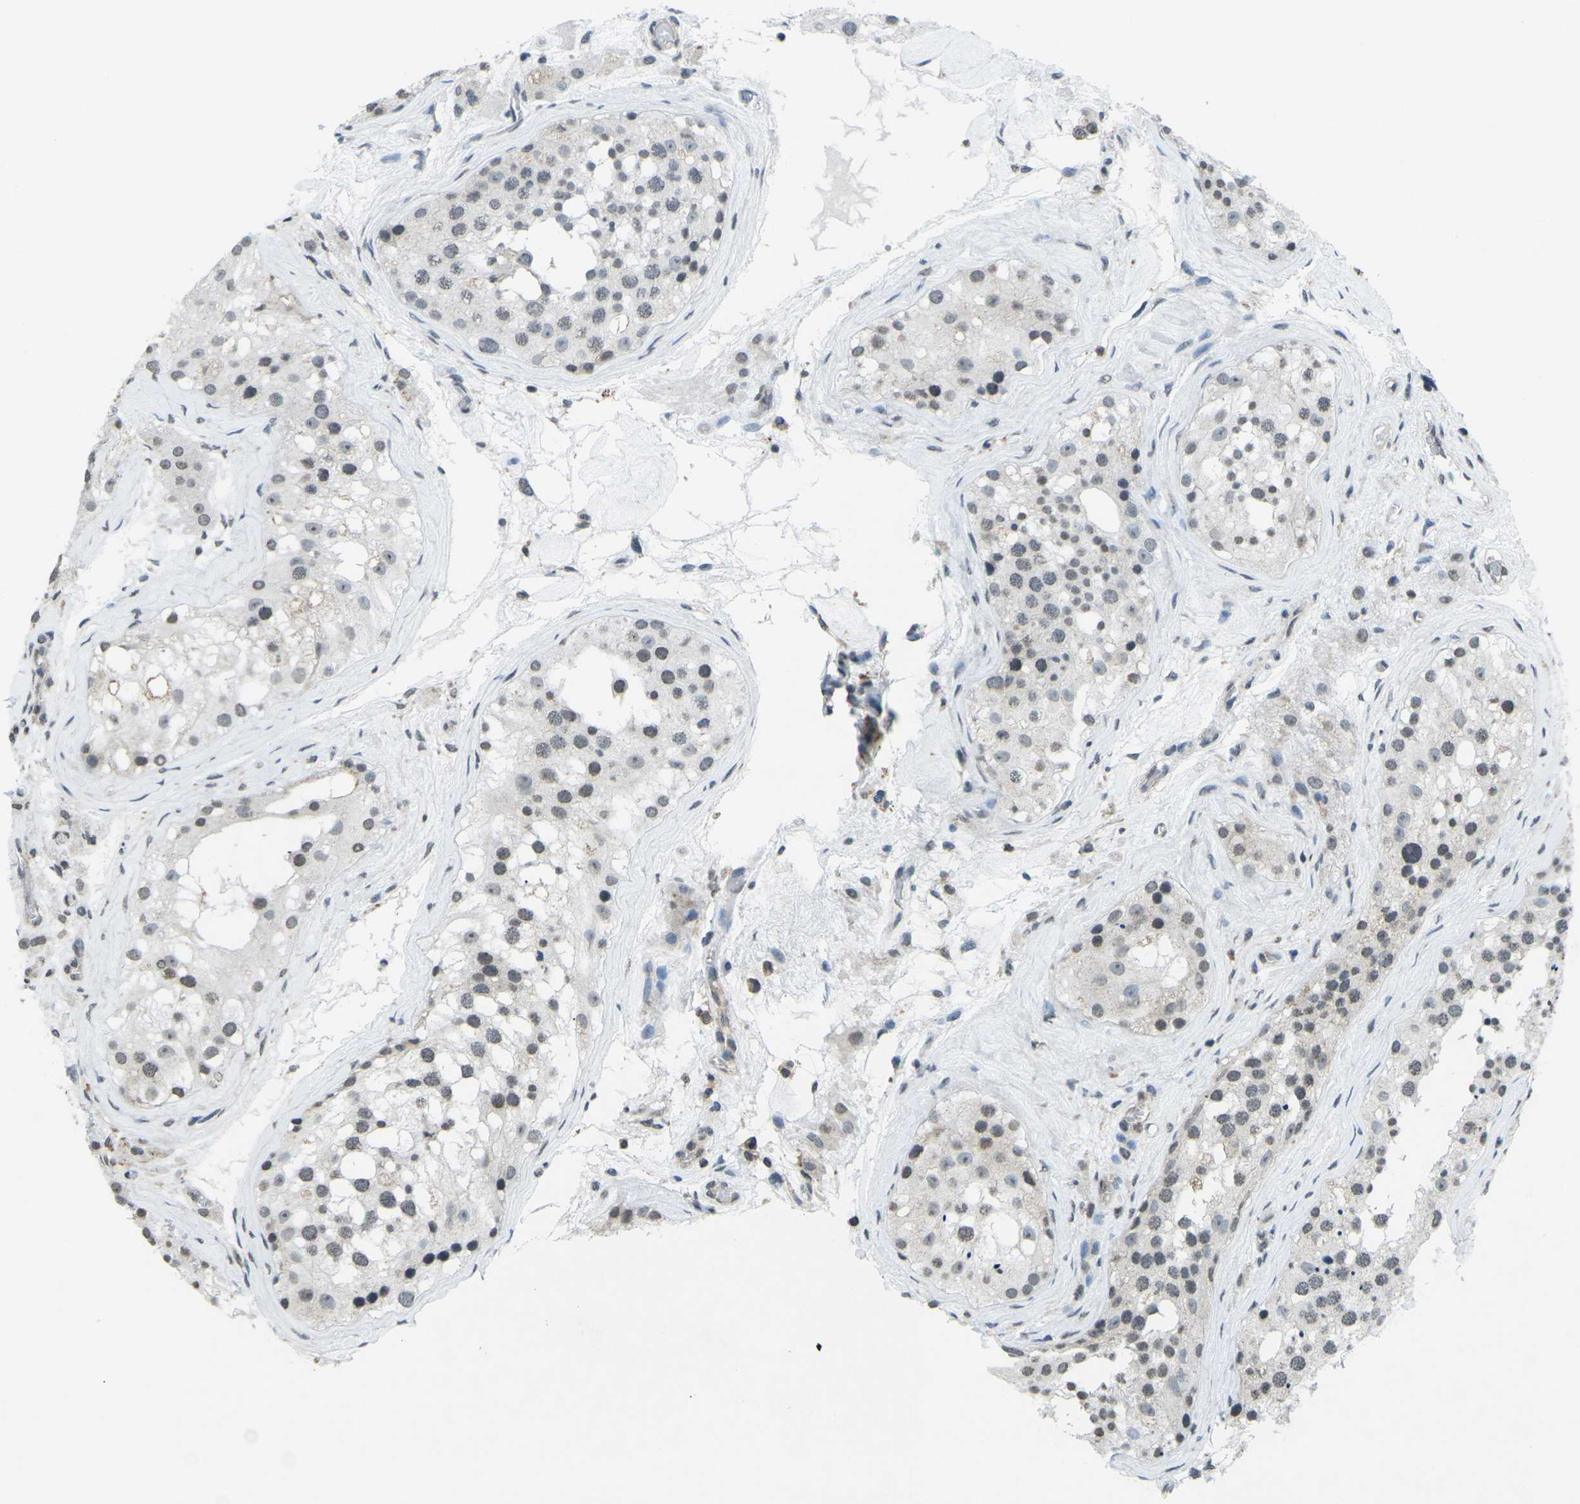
{"staining": {"intensity": "negative", "quantity": "none", "location": "none"}, "tissue": "testis", "cell_type": "Cells in seminiferous ducts", "image_type": "normal", "snomed": [{"axis": "morphology", "description": "Normal tissue, NOS"}, {"axis": "morphology", "description": "Seminoma, NOS"}, {"axis": "topography", "description": "Testis"}], "caption": "The immunohistochemistry (IHC) histopathology image has no significant positivity in cells in seminiferous ducts of testis. (DAB (3,3'-diaminobenzidine) immunohistochemistry visualized using brightfield microscopy, high magnification).", "gene": "TFR2", "patient": {"sex": "male", "age": 71}}